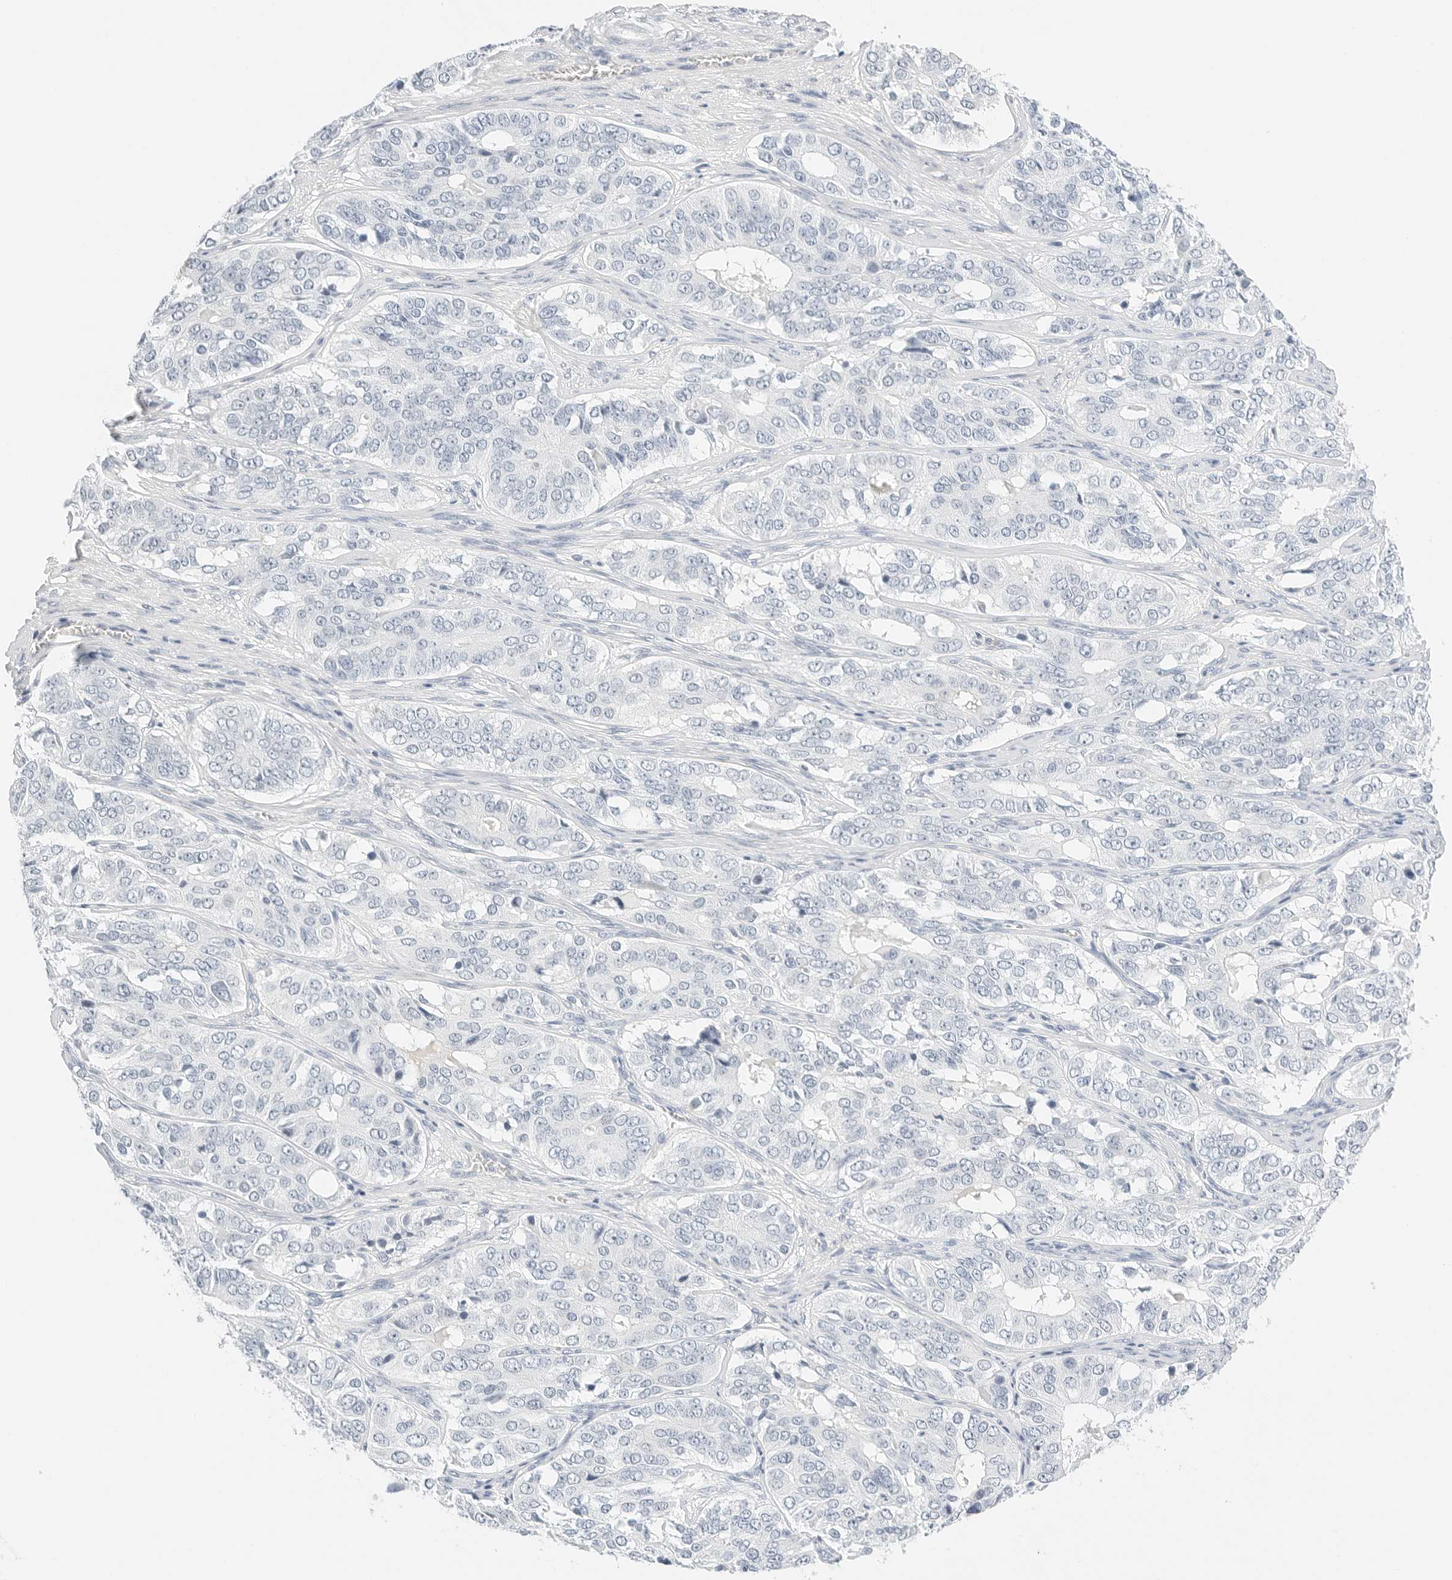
{"staining": {"intensity": "negative", "quantity": "none", "location": "none"}, "tissue": "ovarian cancer", "cell_type": "Tumor cells", "image_type": "cancer", "snomed": [{"axis": "morphology", "description": "Carcinoma, endometroid"}, {"axis": "topography", "description": "Ovary"}], "caption": "Human ovarian cancer stained for a protein using immunohistochemistry (IHC) demonstrates no expression in tumor cells.", "gene": "PKDCC", "patient": {"sex": "female", "age": 51}}